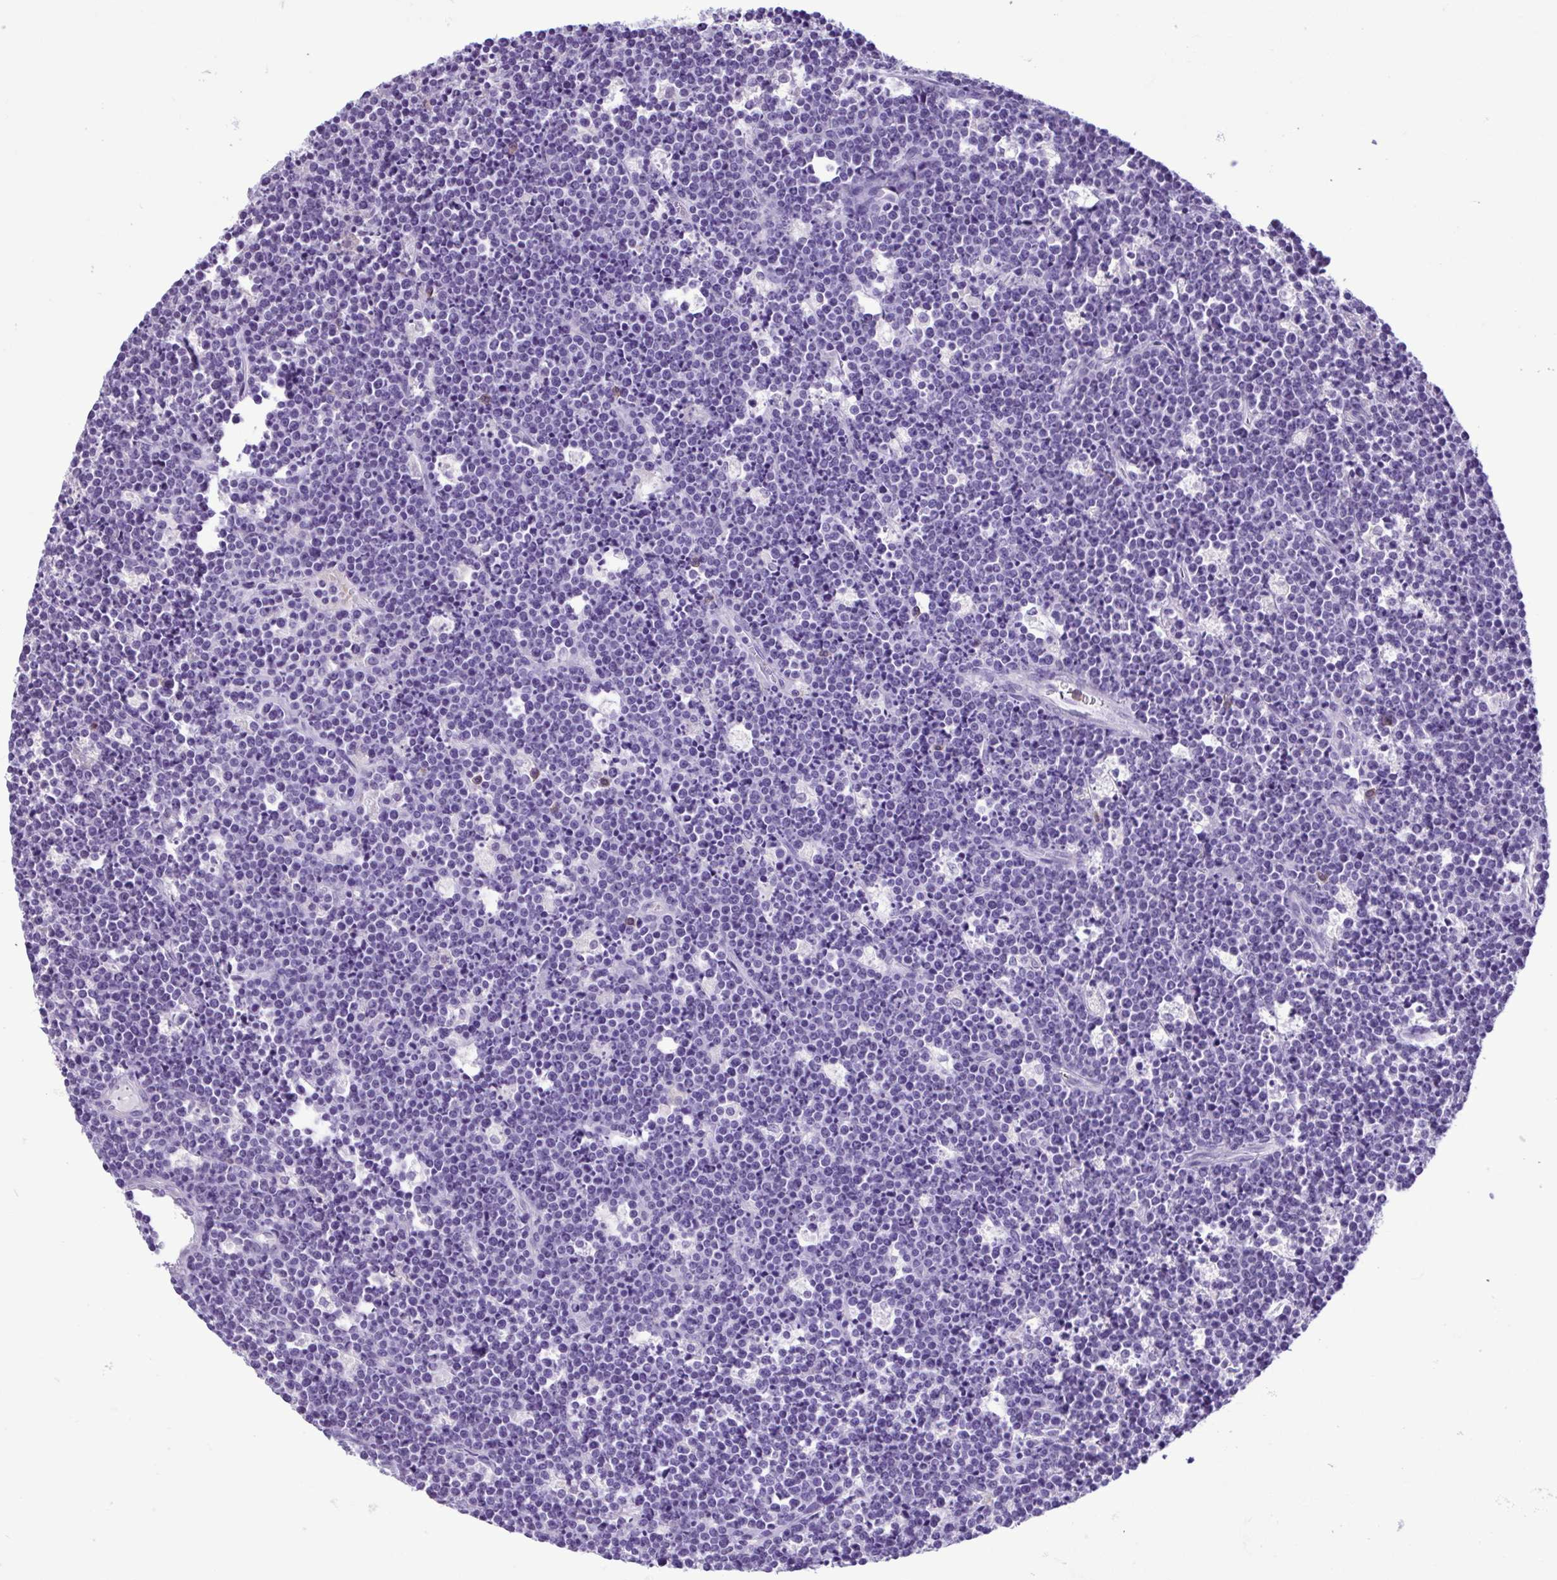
{"staining": {"intensity": "negative", "quantity": "none", "location": "none"}, "tissue": "lymphoma", "cell_type": "Tumor cells", "image_type": "cancer", "snomed": [{"axis": "morphology", "description": "Malignant lymphoma, non-Hodgkin's type, High grade"}, {"axis": "topography", "description": "Ovary"}], "caption": "This is a image of immunohistochemistry staining of lymphoma, which shows no positivity in tumor cells.", "gene": "CBY2", "patient": {"sex": "female", "age": 56}}